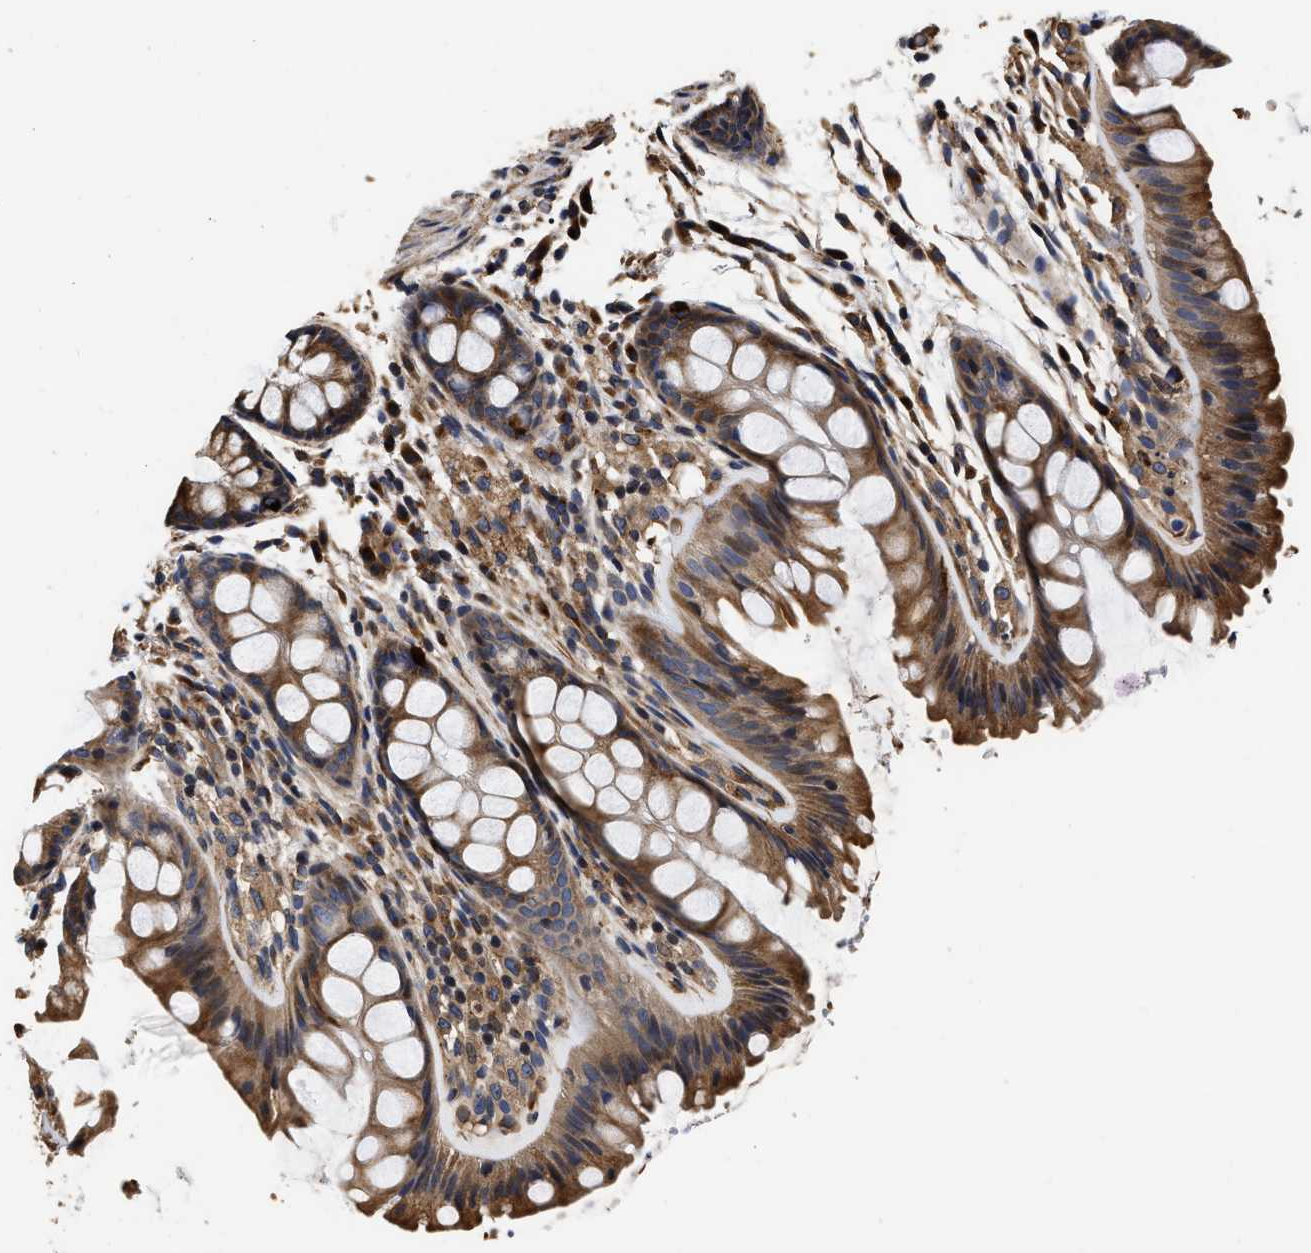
{"staining": {"intensity": "strong", "quantity": ">75%", "location": "cytoplasmic/membranous"}, "tissue": "colon", "cell_type": "Endothelial cells", "image_type": "normal", "snomed": [{"axis": "morphology", "description": "Normal tissue, NOS"}, {"axis": "topography", "description": "Colon"}], "caption": "Immunohistochemistry (IHC) of unremarkable human colon shows high levels of strong cytoplasmic/membranous positivity in approximately >75% of endothelial cells.", "gene": "ABCG8", "patient": {"sex": "female", "age": 56}}